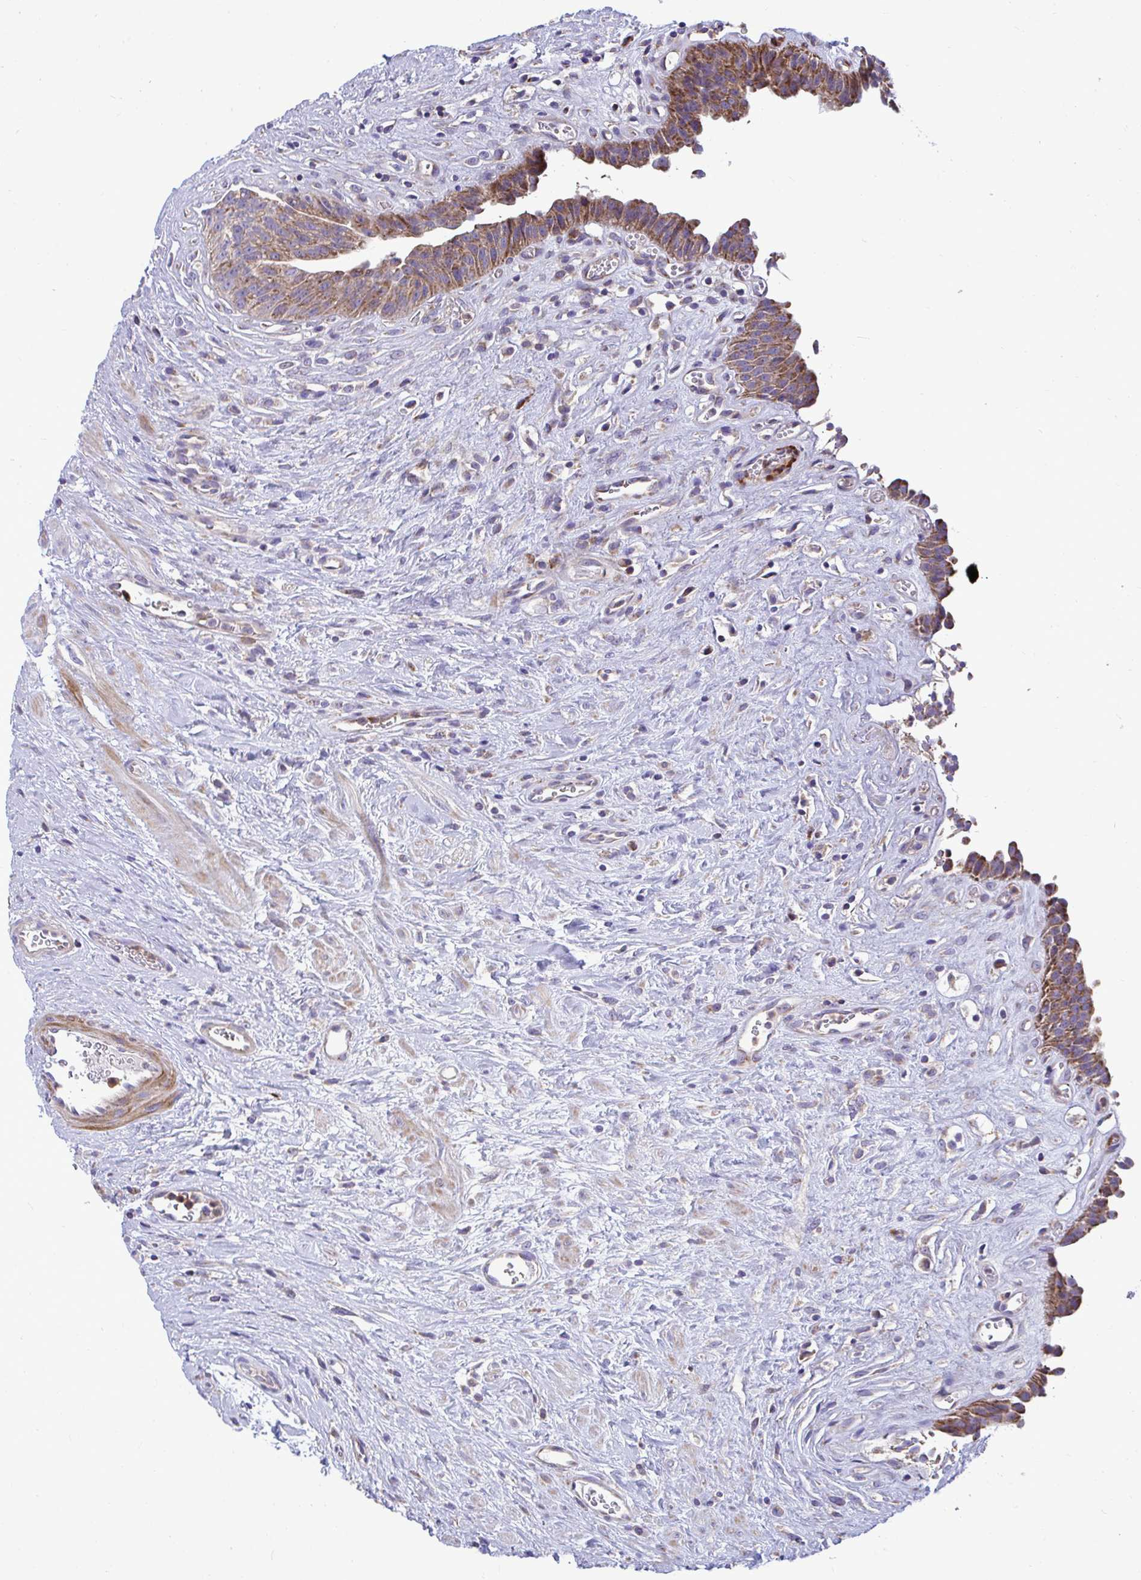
{"staining": {"intensity": "moderate", "quantity": "25%-75%", "location": "cytoplasmic/membranous"}, "tissue": "urinary bladder", "cell_type": "Urothelial cells", "image_type": "normal", "snomed": [{"axis": "morphology", "description": "Normal tissue, NOS"}, {"axis": "topography", "description": "Urinary bladder"}], "caption": "Protein expression analysis of unremarkable urinary bladder reveals moderate cytoplasmic/membranous staining in about 25%-75% of urothelial cells.", "gene": "MRPS16", "patient": {"sex": "female", "age": 56}}